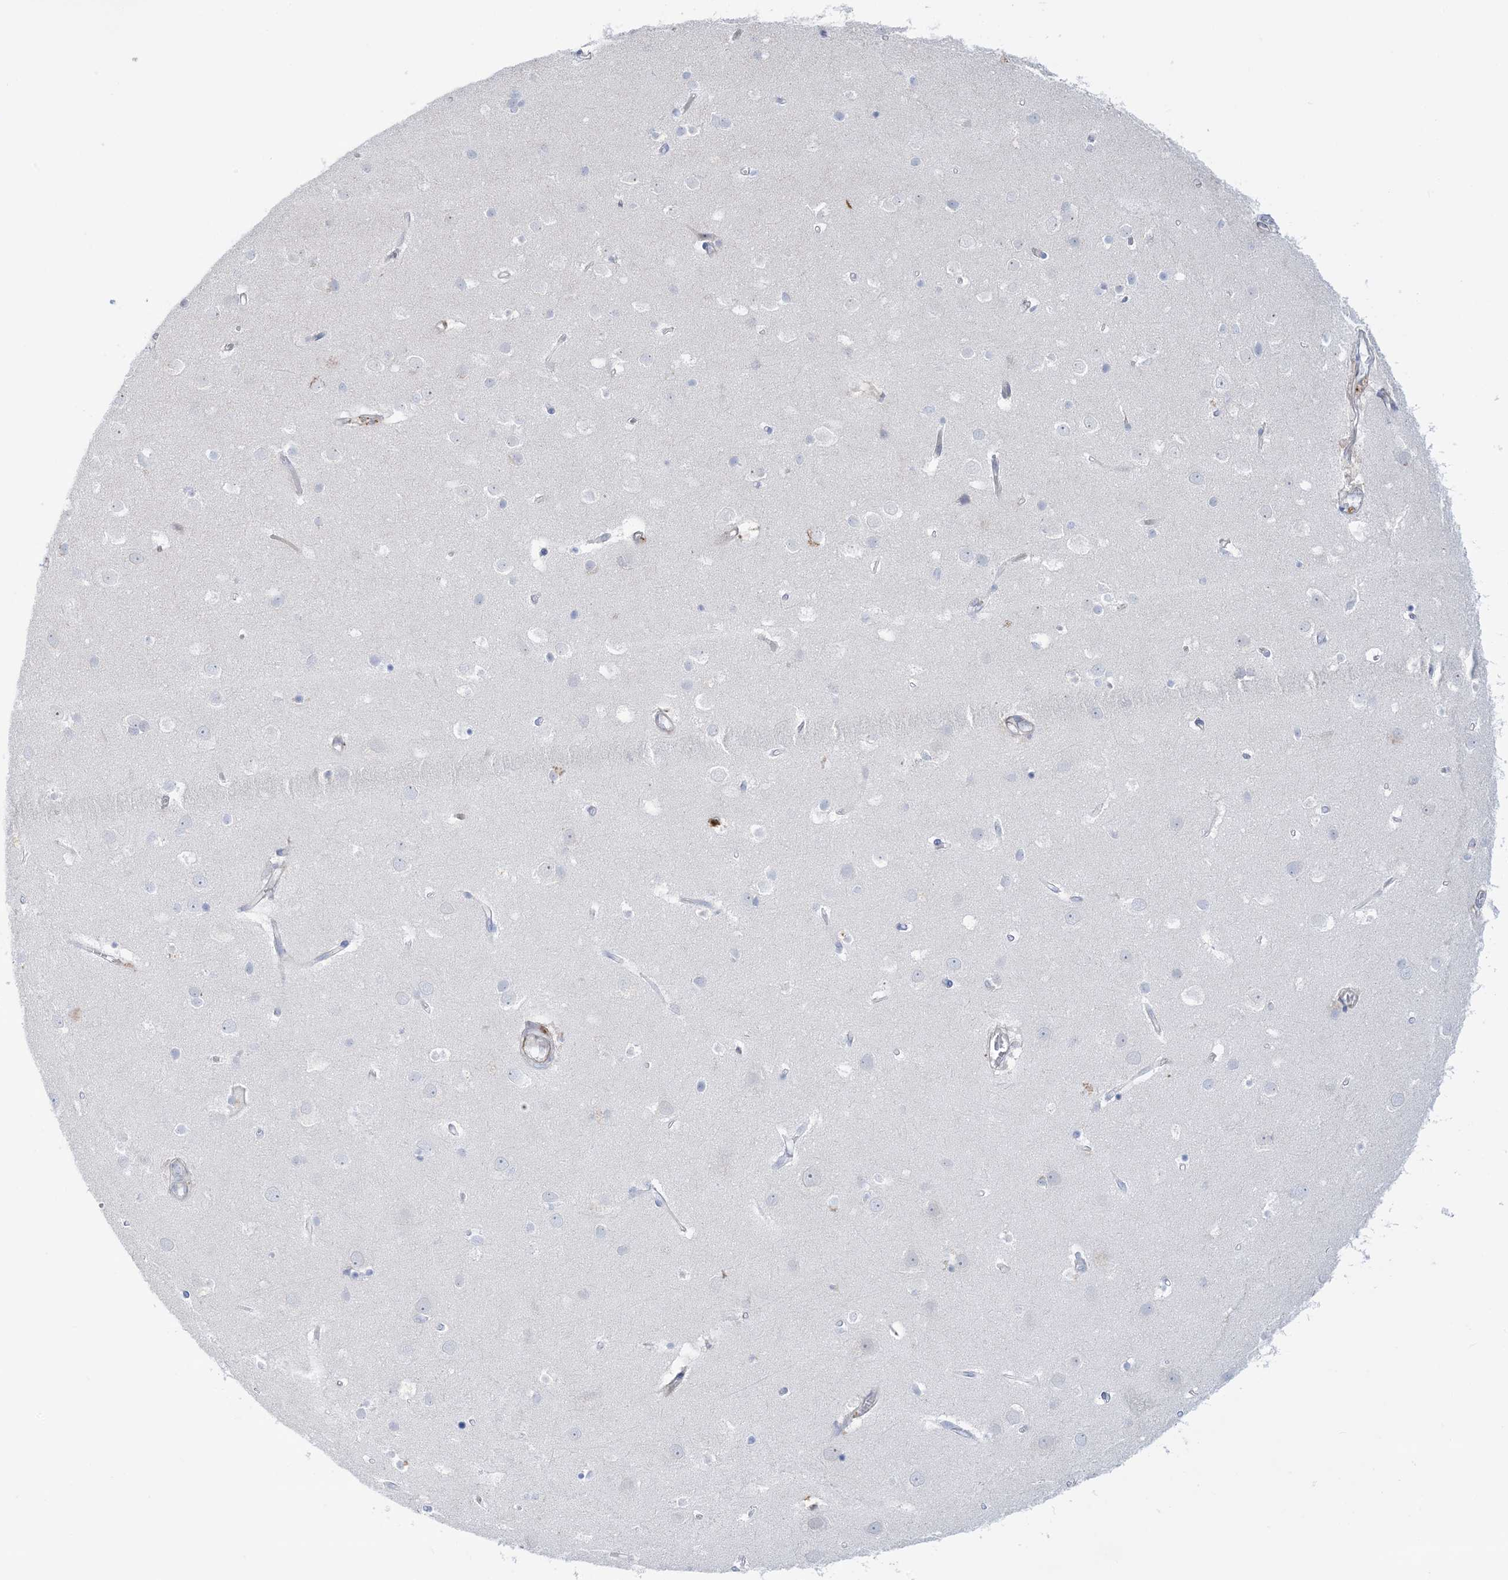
{"staining": {"intensity": "negative", "quantity": "none", "location": "none"}, "tissue": "cerebral cortex", "cell_type": "Endothelial cells", "image_type": "normal", "snomed": [{"axis": "morphology", "description": "Normal tissue, NOS"}, {"axis": "topography", "description": "Cerebral cortex"}], "caption": "The photomicrograph reveals no staining of endothelial cells in normal cerebral cortex. (Immunohistochemistry (ihc), brightfield microscopy, high magnification).", "gene": "ATP11C", "patient": {"sex": "male", "age": 54}}